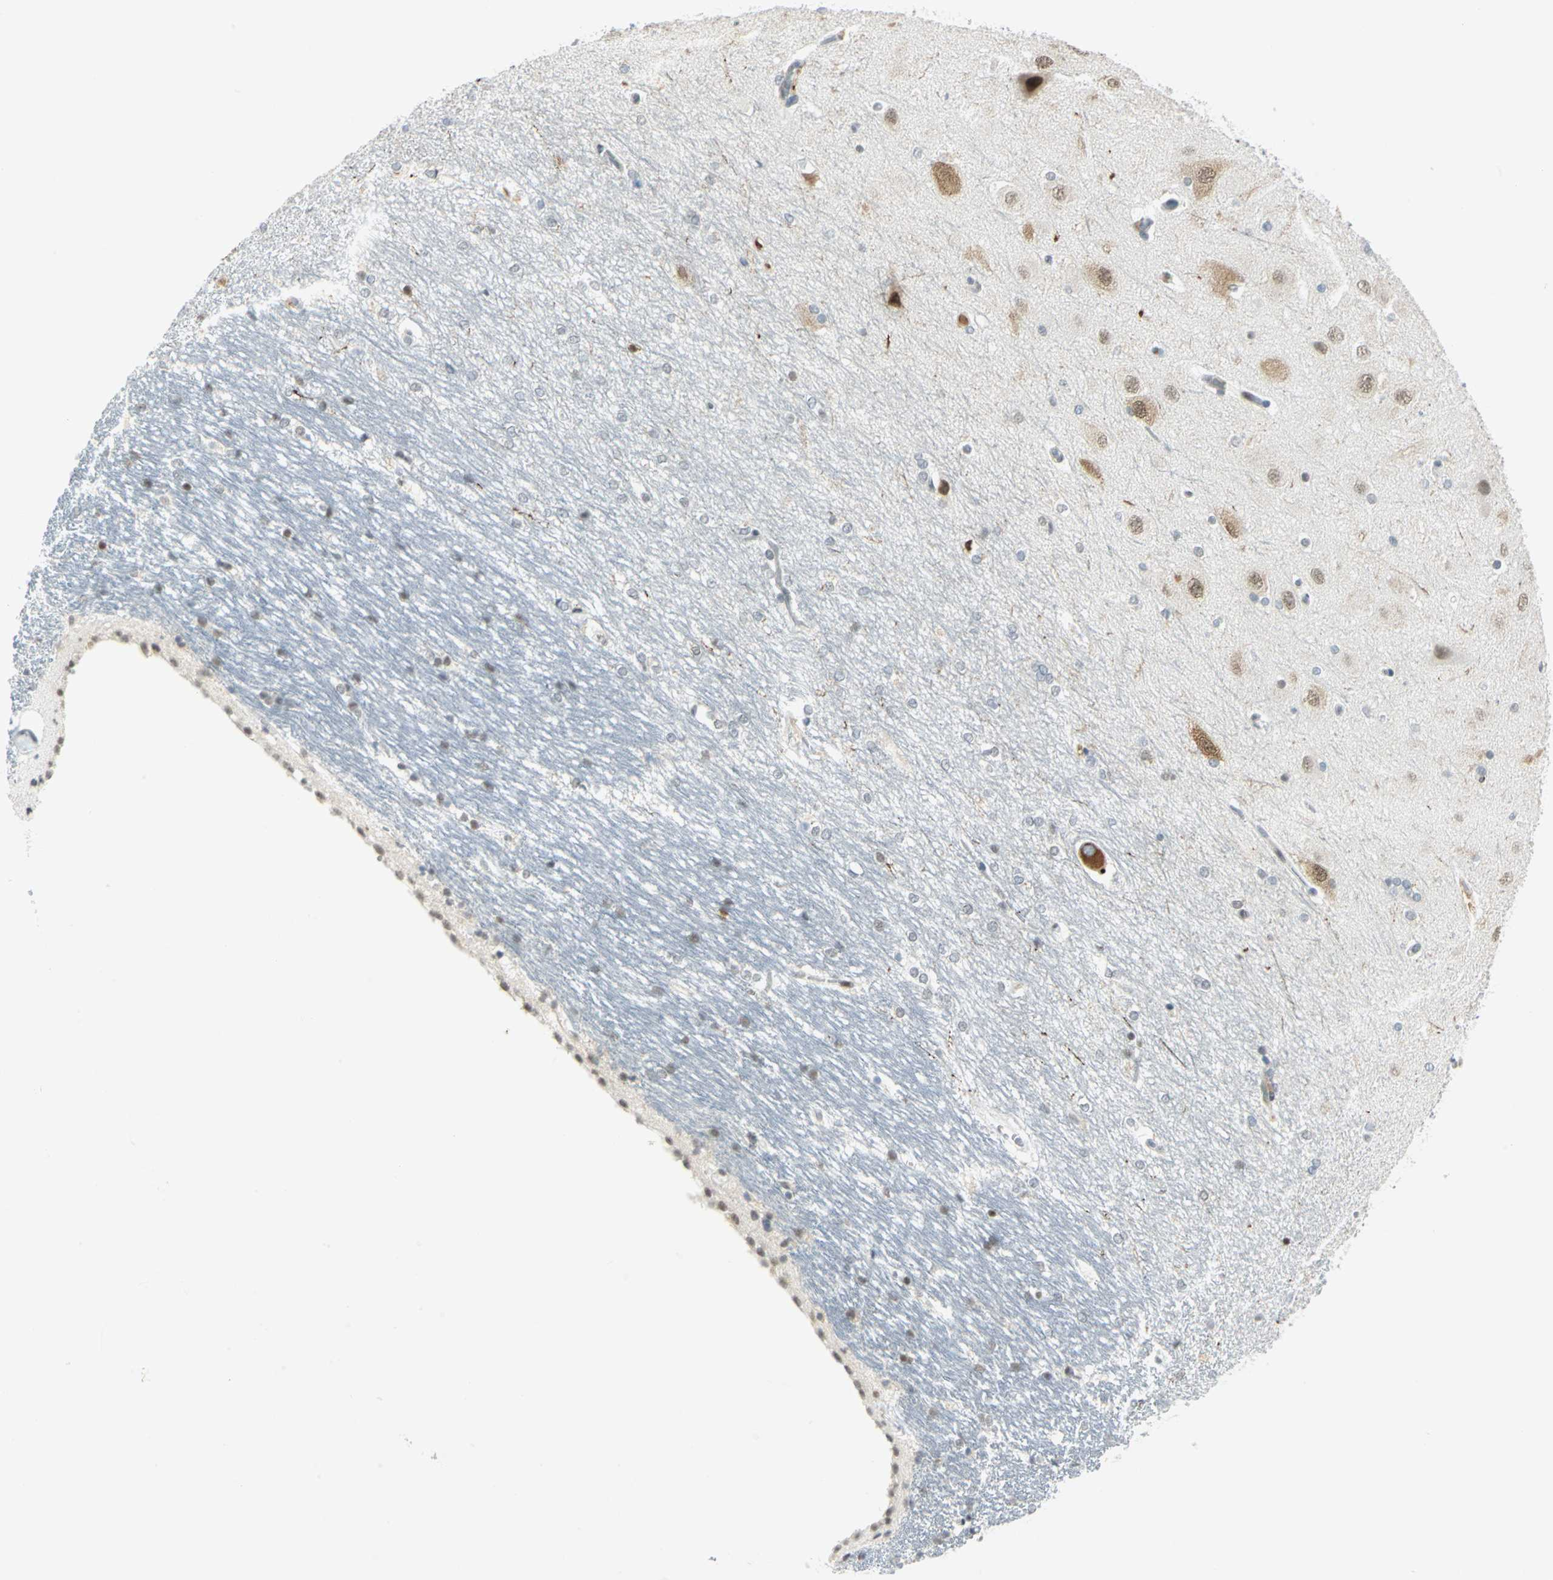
{"staining": {"intensity": "moderate", "quantity": "<25%", "location": "nuclear"}, "tissue": "hippocampus", "cell_type": "Glial cells", "image_type": "normal", "snomed": [{"axis": "morphology", "description": "Normal tissue, NOS"}, {"axis": "topography", "description": "Hippocampus"}], "caption": "The photomicrograph exhibits staining of benign hippocampus, revealing moderate nuclear protein staining (brown color) within glial cells.", "gene": "MTMR10", "patient": {"sex": "female", "age": 19}}